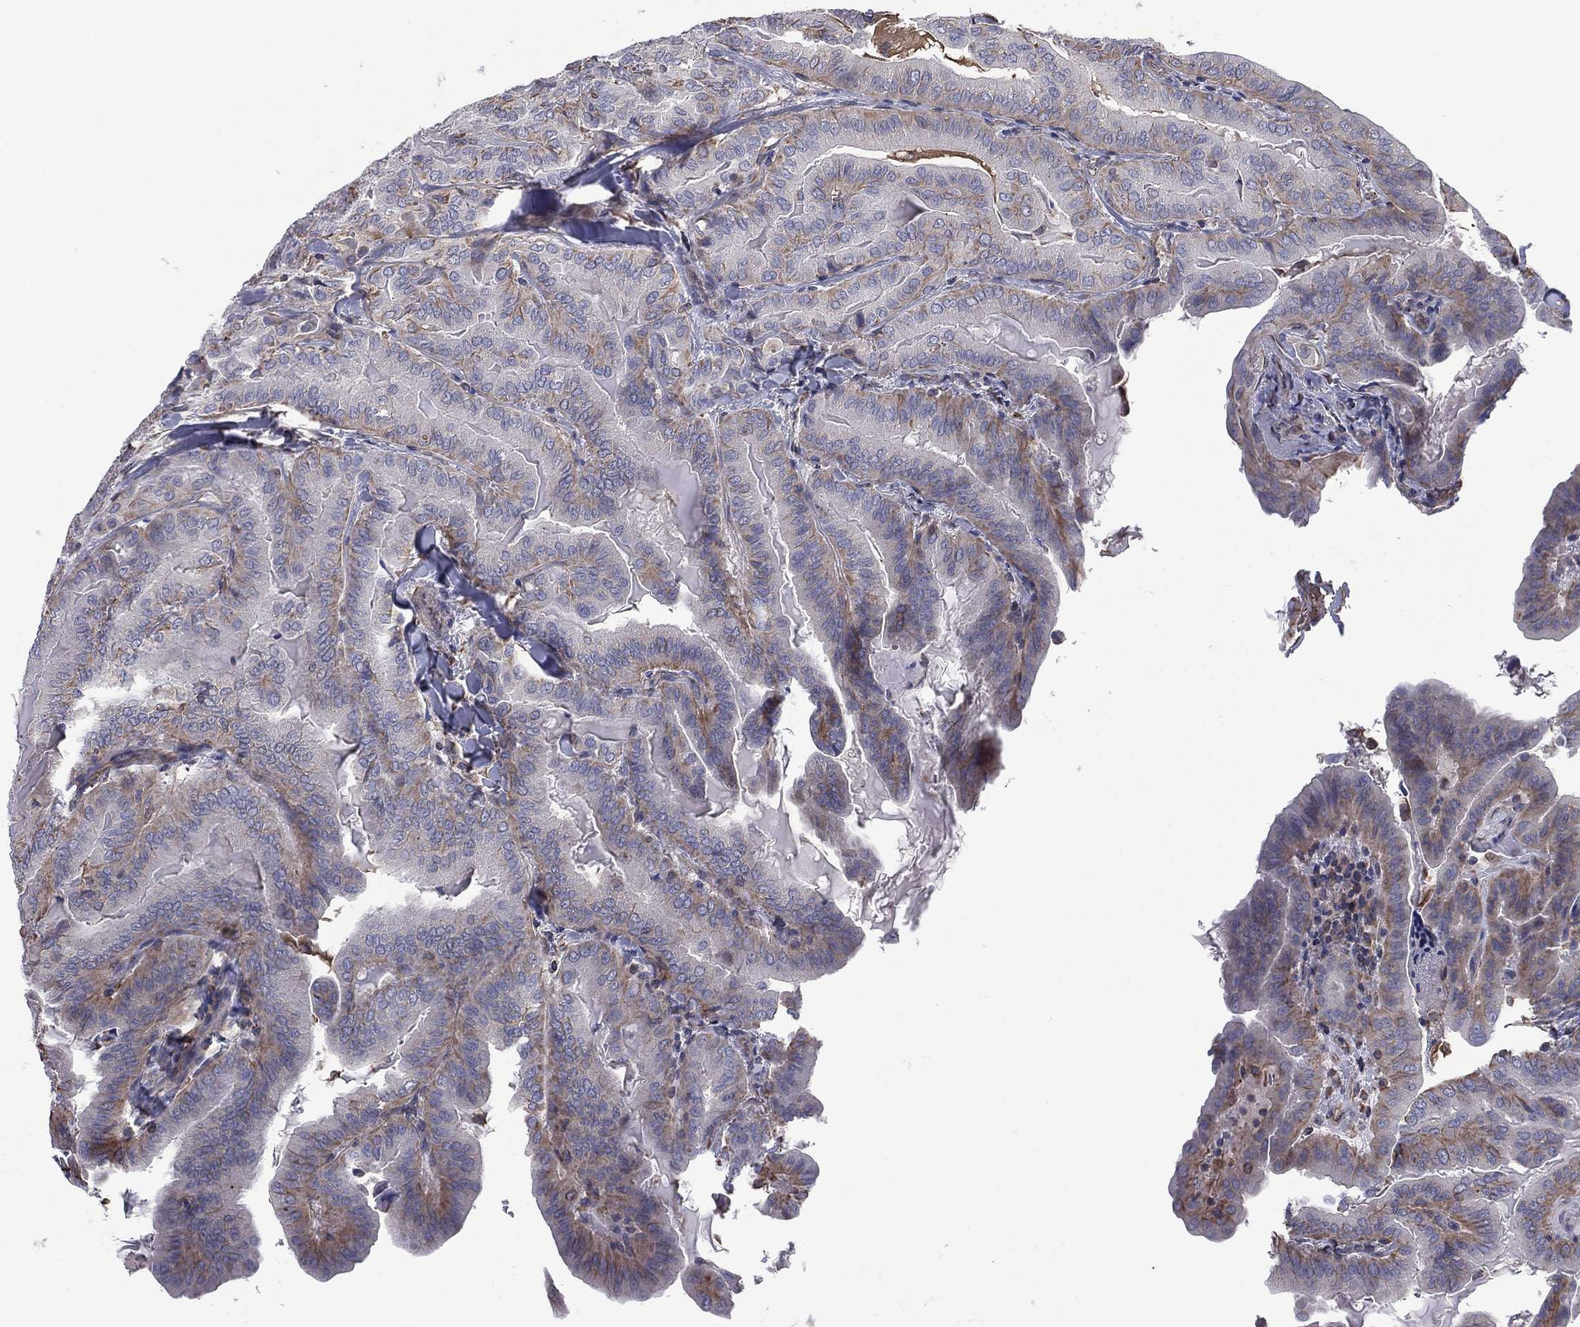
{"staining": {"intensity": "weak", "quantity": "25%-75%", "location": "cytoplasmic/membranous"}, "tissue": "thyroid cancer", "cell_type": "Tumor cells", "image_type": "cancer", "snomed": [{"axis": "morphology", "description": "Papillary adenocarcinoma, NOS"}, {"axis": "topography", "description": "Thyroid gland"}], "caption": "Brown immunohistochemical staining in human thyroid cancer (papillary adenocarcinoma) shows weak cytoplasmic/membranous positivity in approximately 25%-75% of tumor cells. (Brightfield microscopy of DAB IHC at high magnification).", "gene": "SCUBE1", "patient": {"sex": "female", "age": 68}}